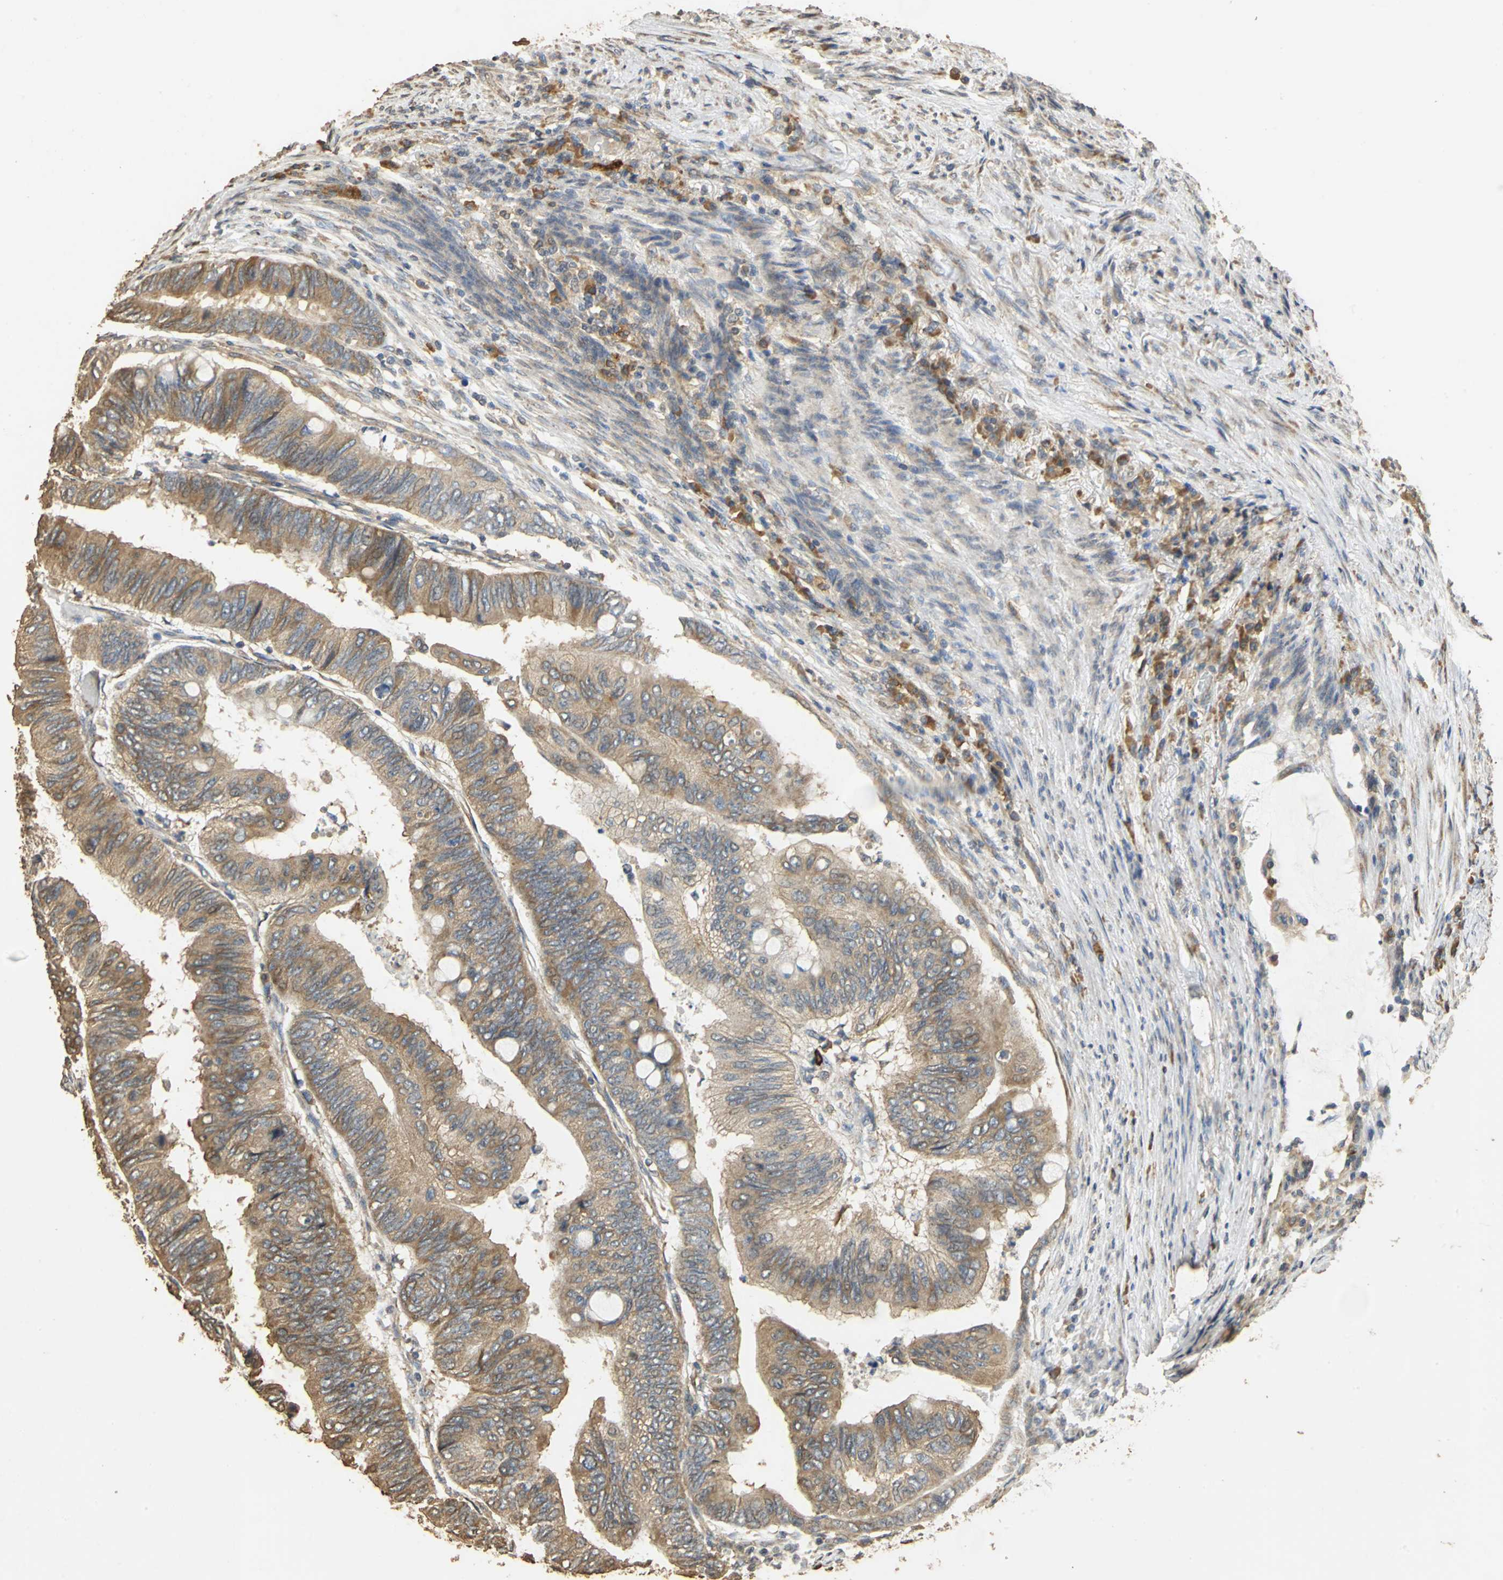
{"staining": {"intensity": "moderate", "quantity": ">75%", "location": "cytoplasmic/membranous"}, "tissue": "colorectal cancer", "cell_type": "Tumor cells", "image_type": "cancer", "snomed": [{"axis": "morphology", "description": "Normal tissue, NOS"}, {"axis": "morphology", "description": "Adenocarcinoma, NOS"}, {"axis": "topography", "description": "Rectum"}, {"axis": "topography", "description": "Peripheral nerve tissue"}], "caption": "A photomicrograph of human colorectal cancer stained for a protein displays moderate cytoplasmic/membranous brown staining in tumor cells.", "gene": "ACSL4", "patient": {"sex": "male", "age": 92}}